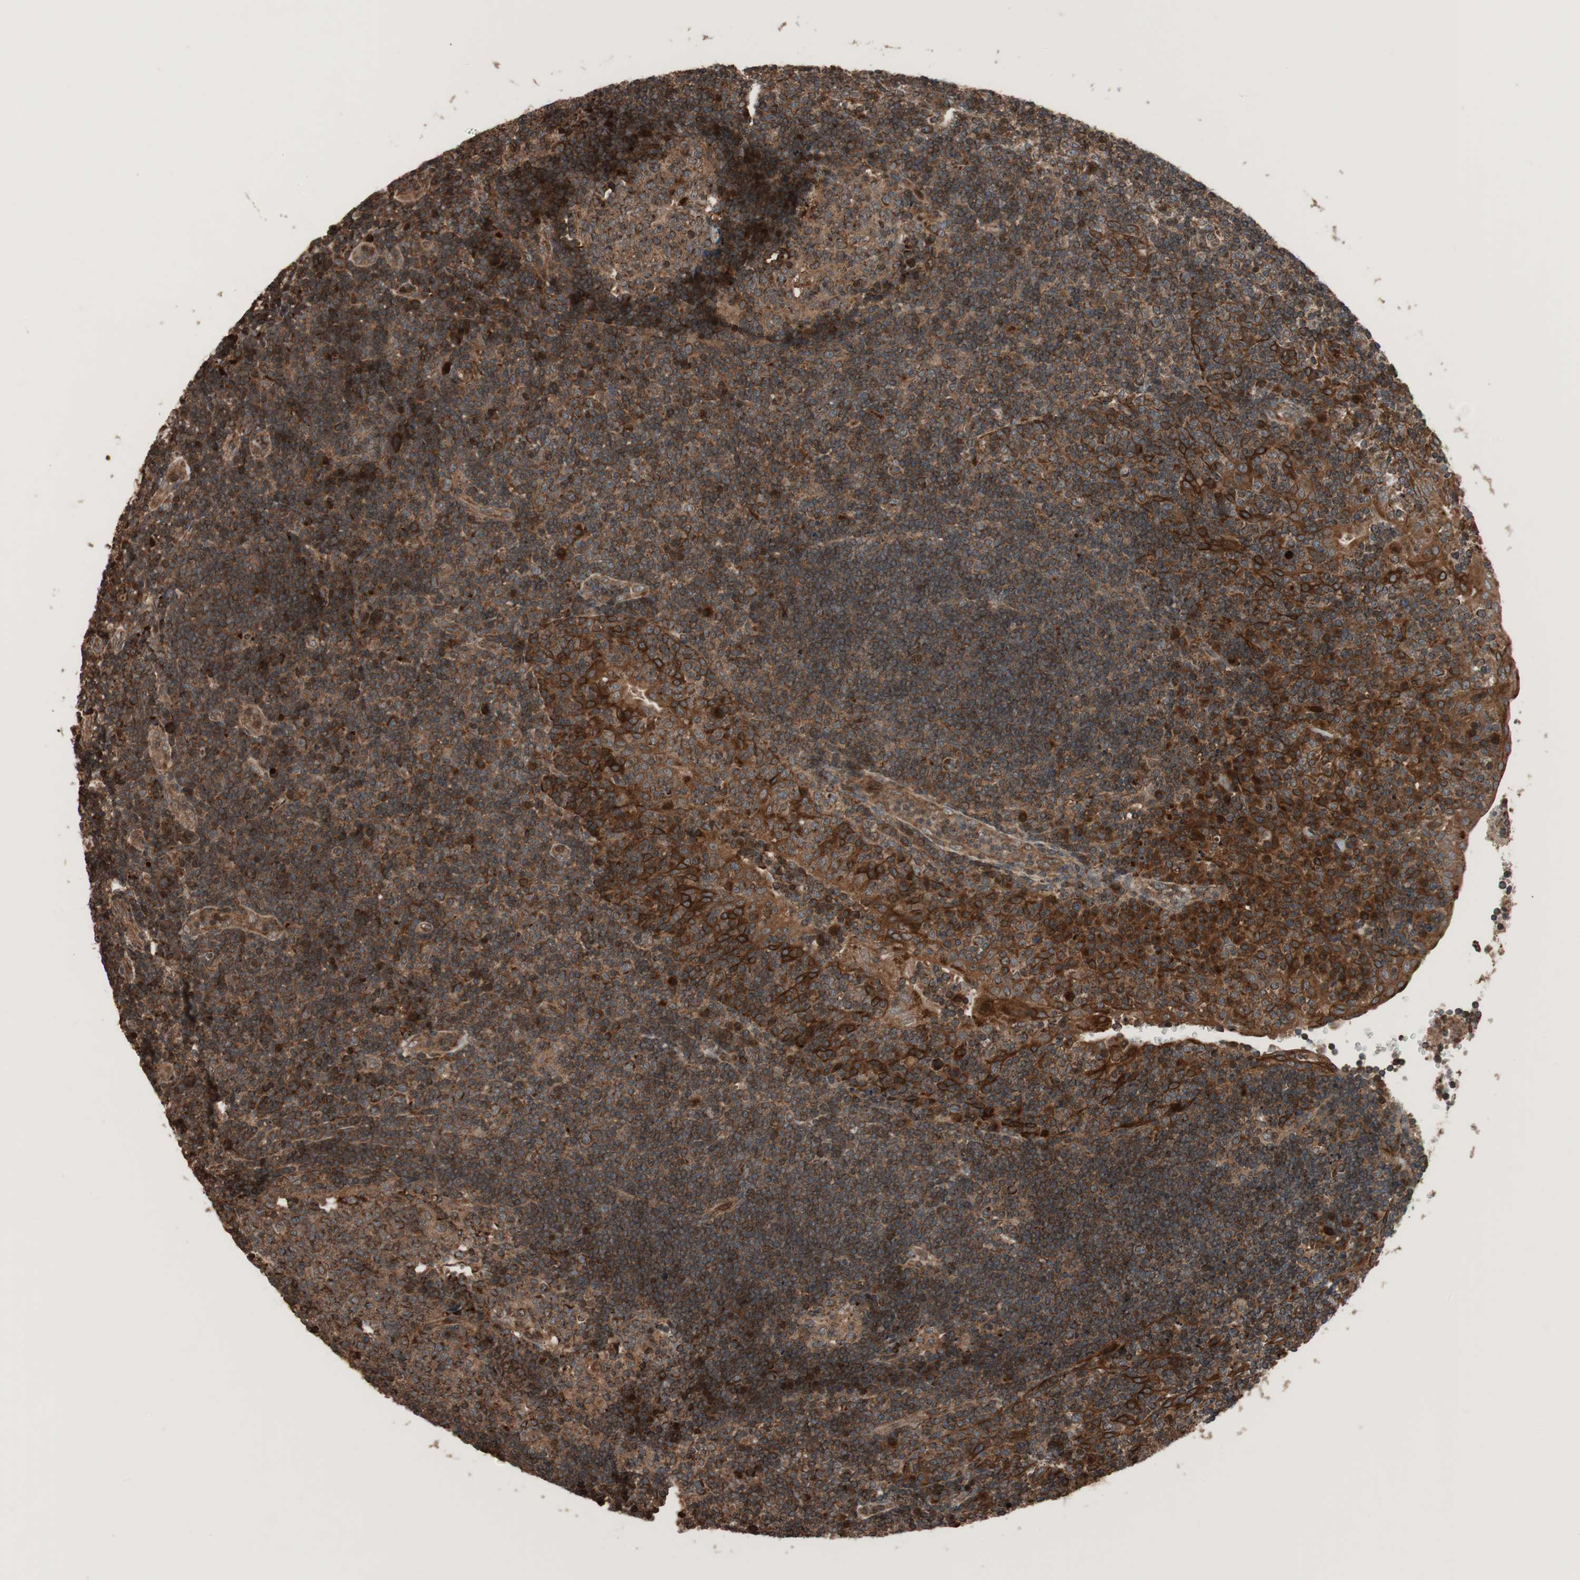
{"staining": {"intensity": "strong", "quantity": ">75%", "location": "cytoplasmic/membranous"}, "tissue": "tonsil", "cell_type": "Germinal center cells", "image_type": "normal", "snomed": [{"axis": "morphology", "description": "Normal tissue, NOS"}, {"axis": "topography", "description": "Tonsil"}], "caption": "The image demonstrates a brown stain indicating the presence of a protein in the cytoplasmic/membranous of germinal center cells in tonsil. (DAB (3,3'-diaminobenzidine) IHC, brown staining for protein, blue staining for nuclei).", "gene": "RAB1A", "patient": {"sex": "female", "age": 40}}